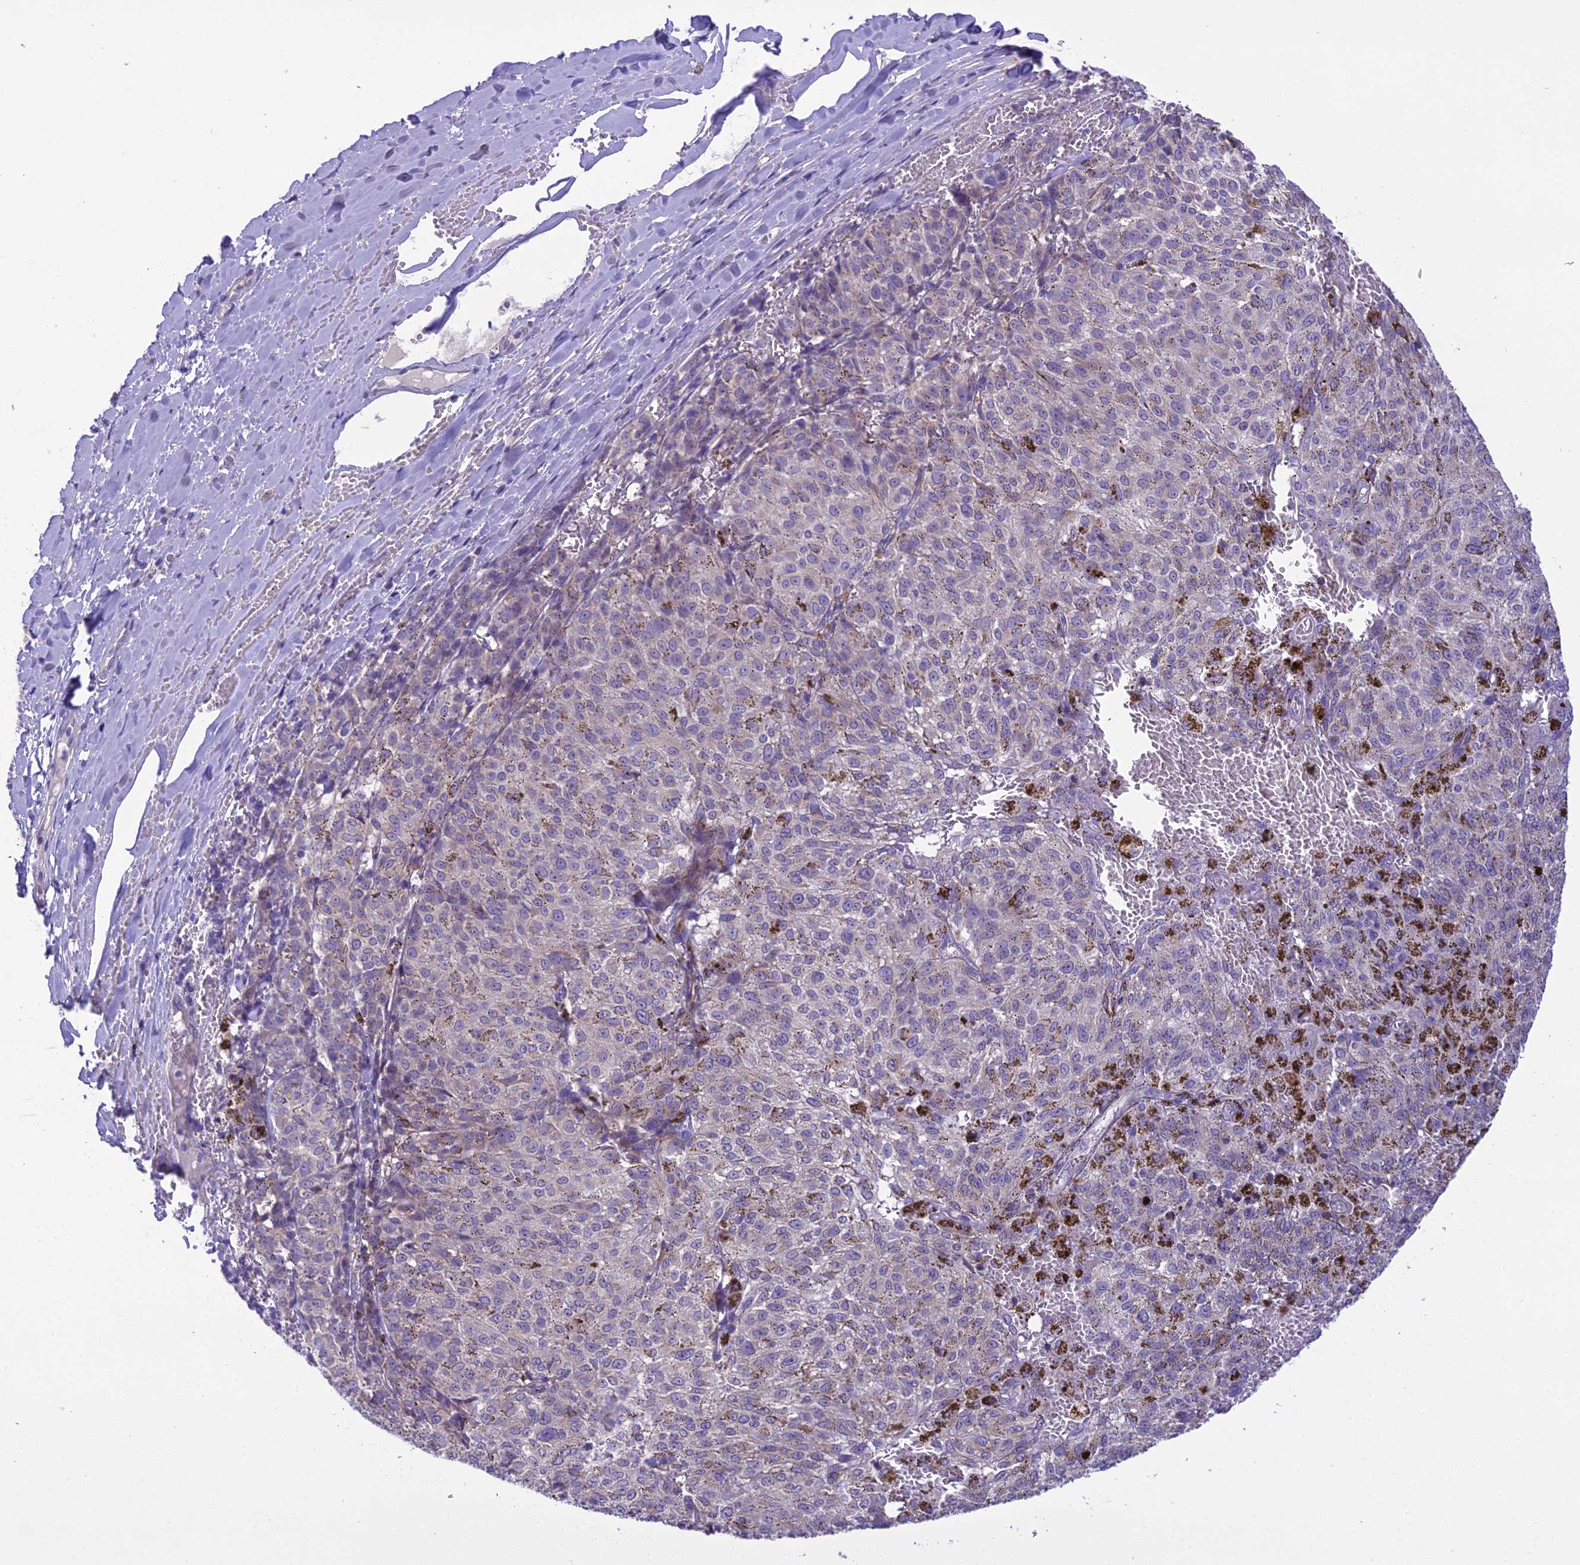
{"staining": {"intensity": "negative", "quantity": "none", "location": "none"}, "tissue": "melanoma", "cell_type": "Tumor cells", "image_type": "cancer", "snomed": [{"axis": "morphology", "description": "Malignant melanoma, NOS"}, {"axis": "topography", "description": "Skin"}], "caption": "DAB (3,3'-diaminobenzidine) immunohistochemical staining of human malignant melanoma displays no significant expression in tumor cells.", "gene": "SCRT1", "patient": {"sex": "female", "age": 72}}